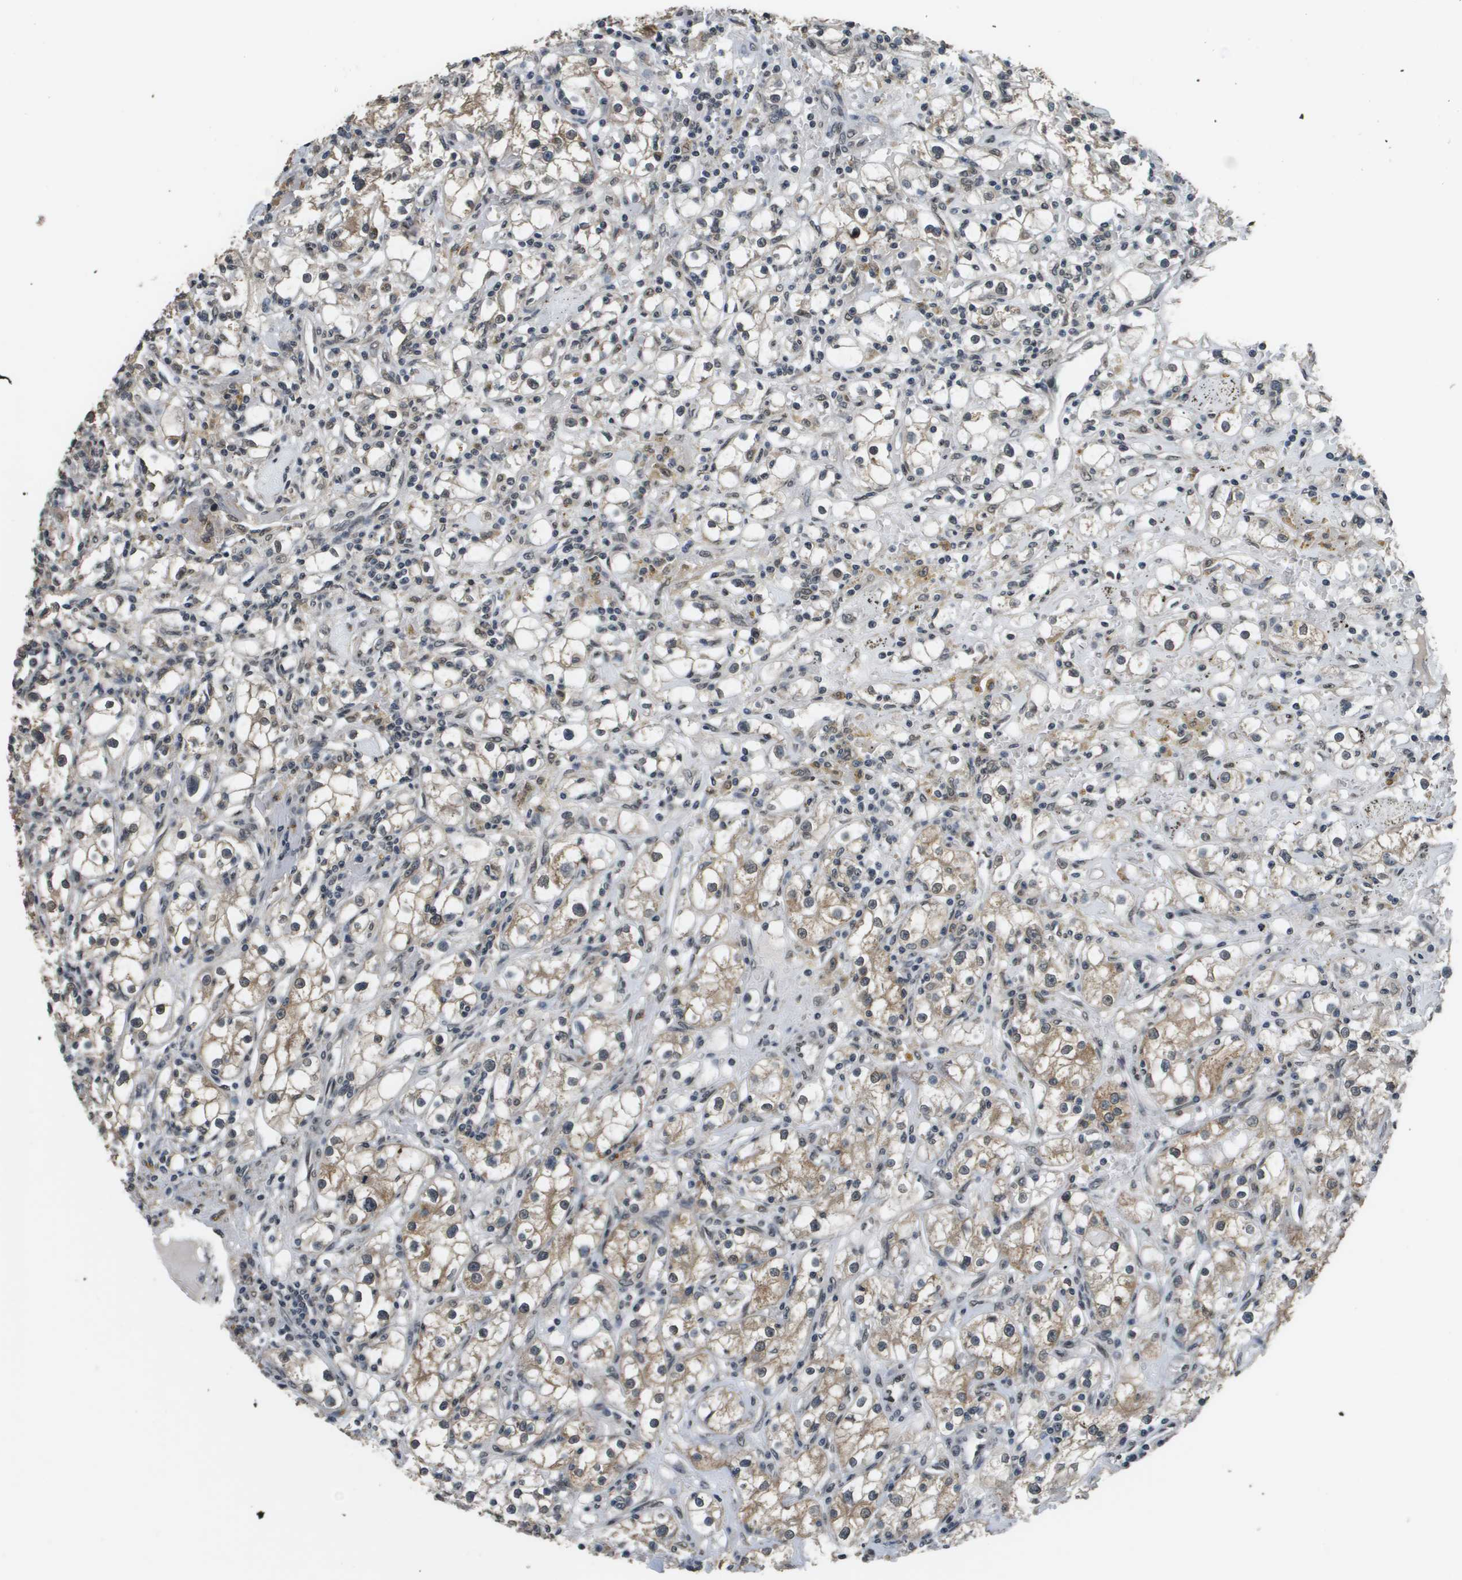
{"staining": {"intensity": "moderate", "quantity": "25%-75%", "location": "cytoplasmic/membranous,nuclear"}, "tissue": "renal cancer", "cell_type": "Tumor cells", "image_type": "cancer", "snomed": [{"axis": "morphology", "description": "Adenocarcinoma, NOS"}, {"axis": "topography", "description": "Kidney"}], "caption": "A brown stain highlights moderate cytoplasmic/membranous and nuclear staining of a protein in renal cancer (adenocarcinoma) tumor cells. Nuclei are stained in blue.", "gene": "FANCC", "patient": {"sex": "male", "age": 56}}